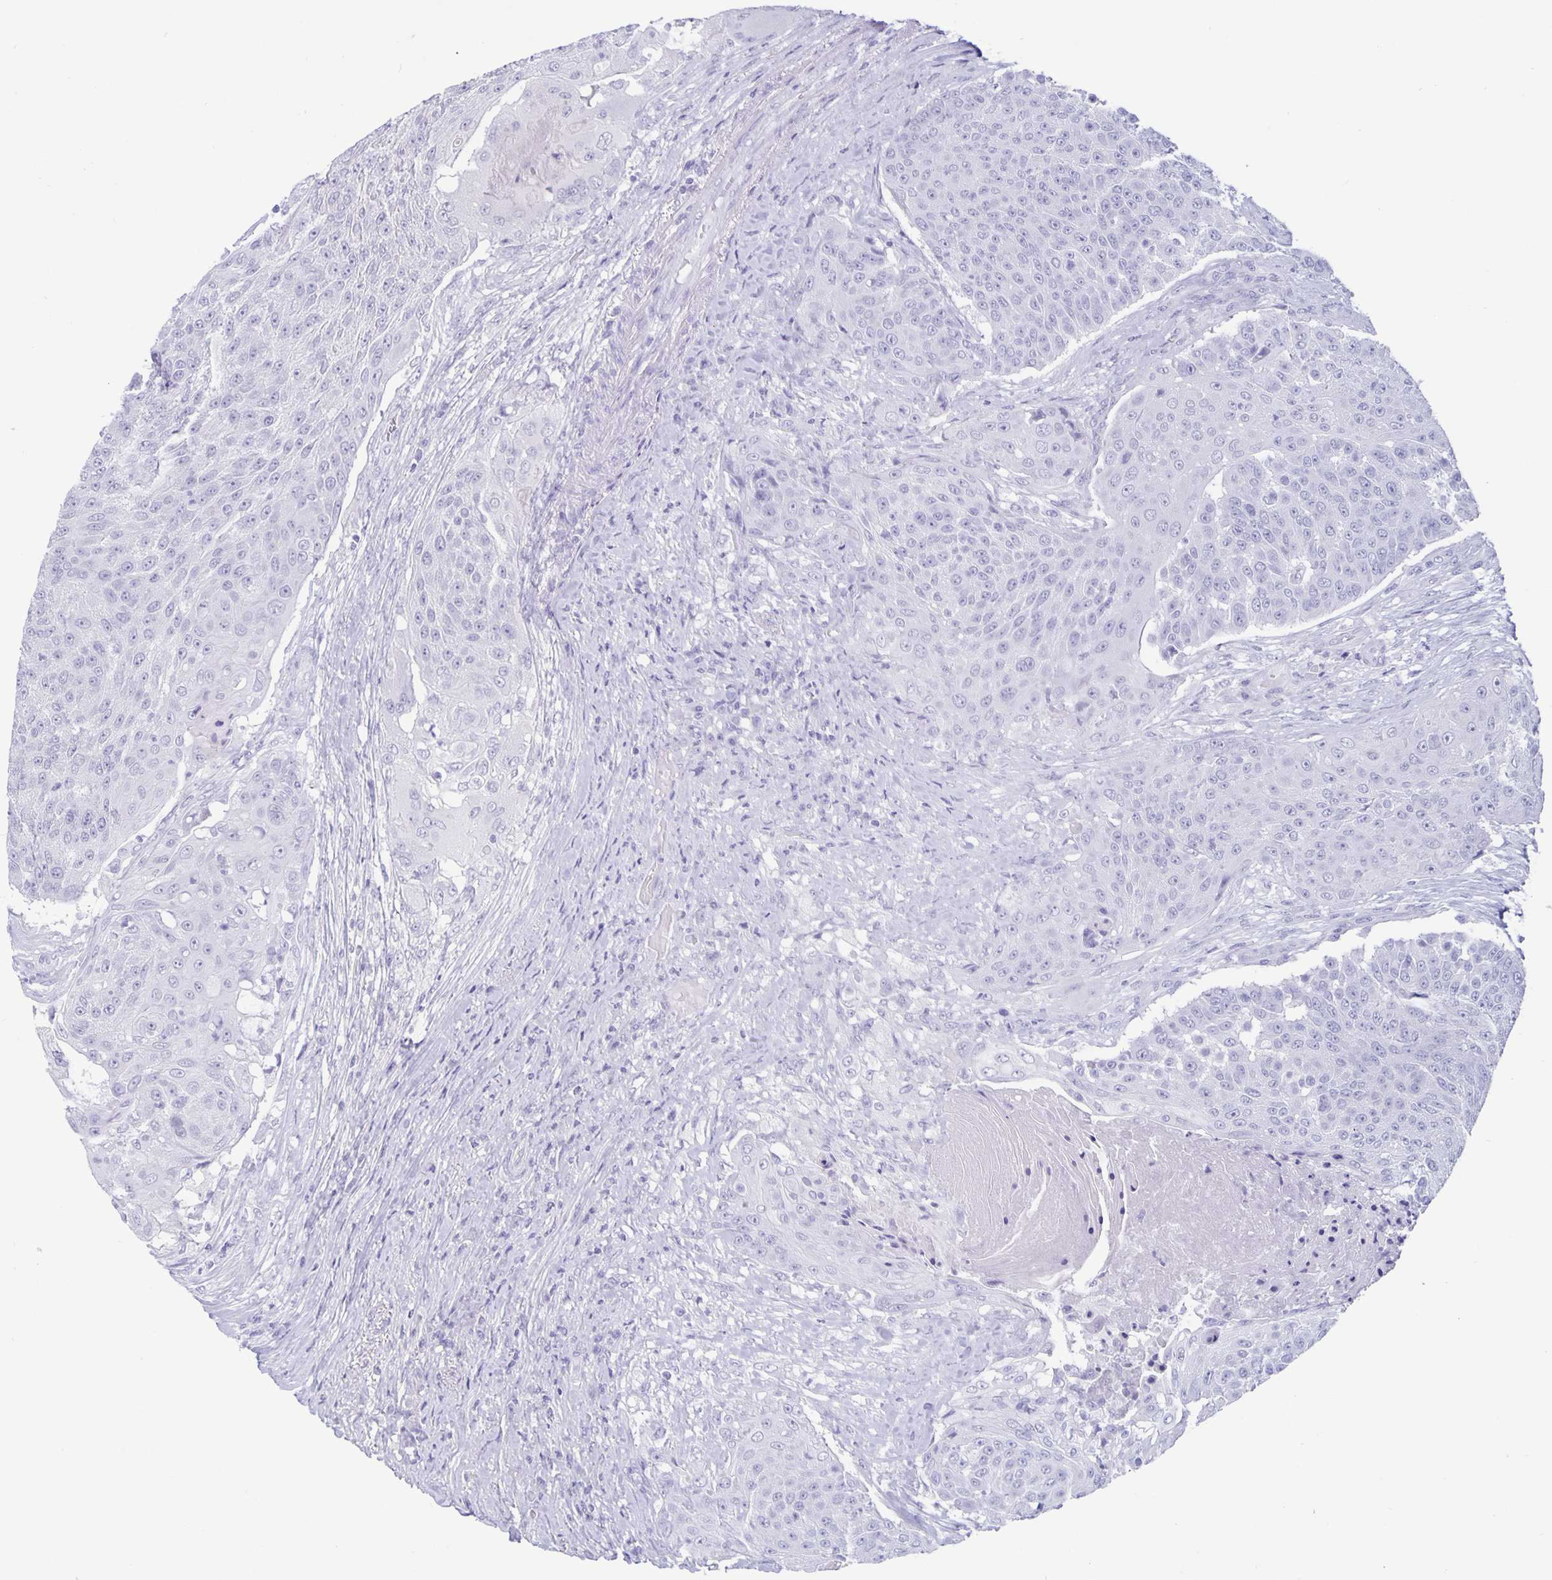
{"staining": {"intensity": "negative", "quantity": "none", "location": "none"}, "tissue": "urothelial cancer", "cell_type": "Tumor cells", "image_type": "cancer", "snomed": [{"axis": "morphology", "description": "Urothelial carcinoma, High grade"}, {"axis": "topography", "description": "Urinary bladder"}], "caption": "Urothelial cancer was stained to show a protein in brown. There is no significant staining in tumor cells.", "gene": "BPIFA3", "patient": {"sex": "female", "age": 63}}